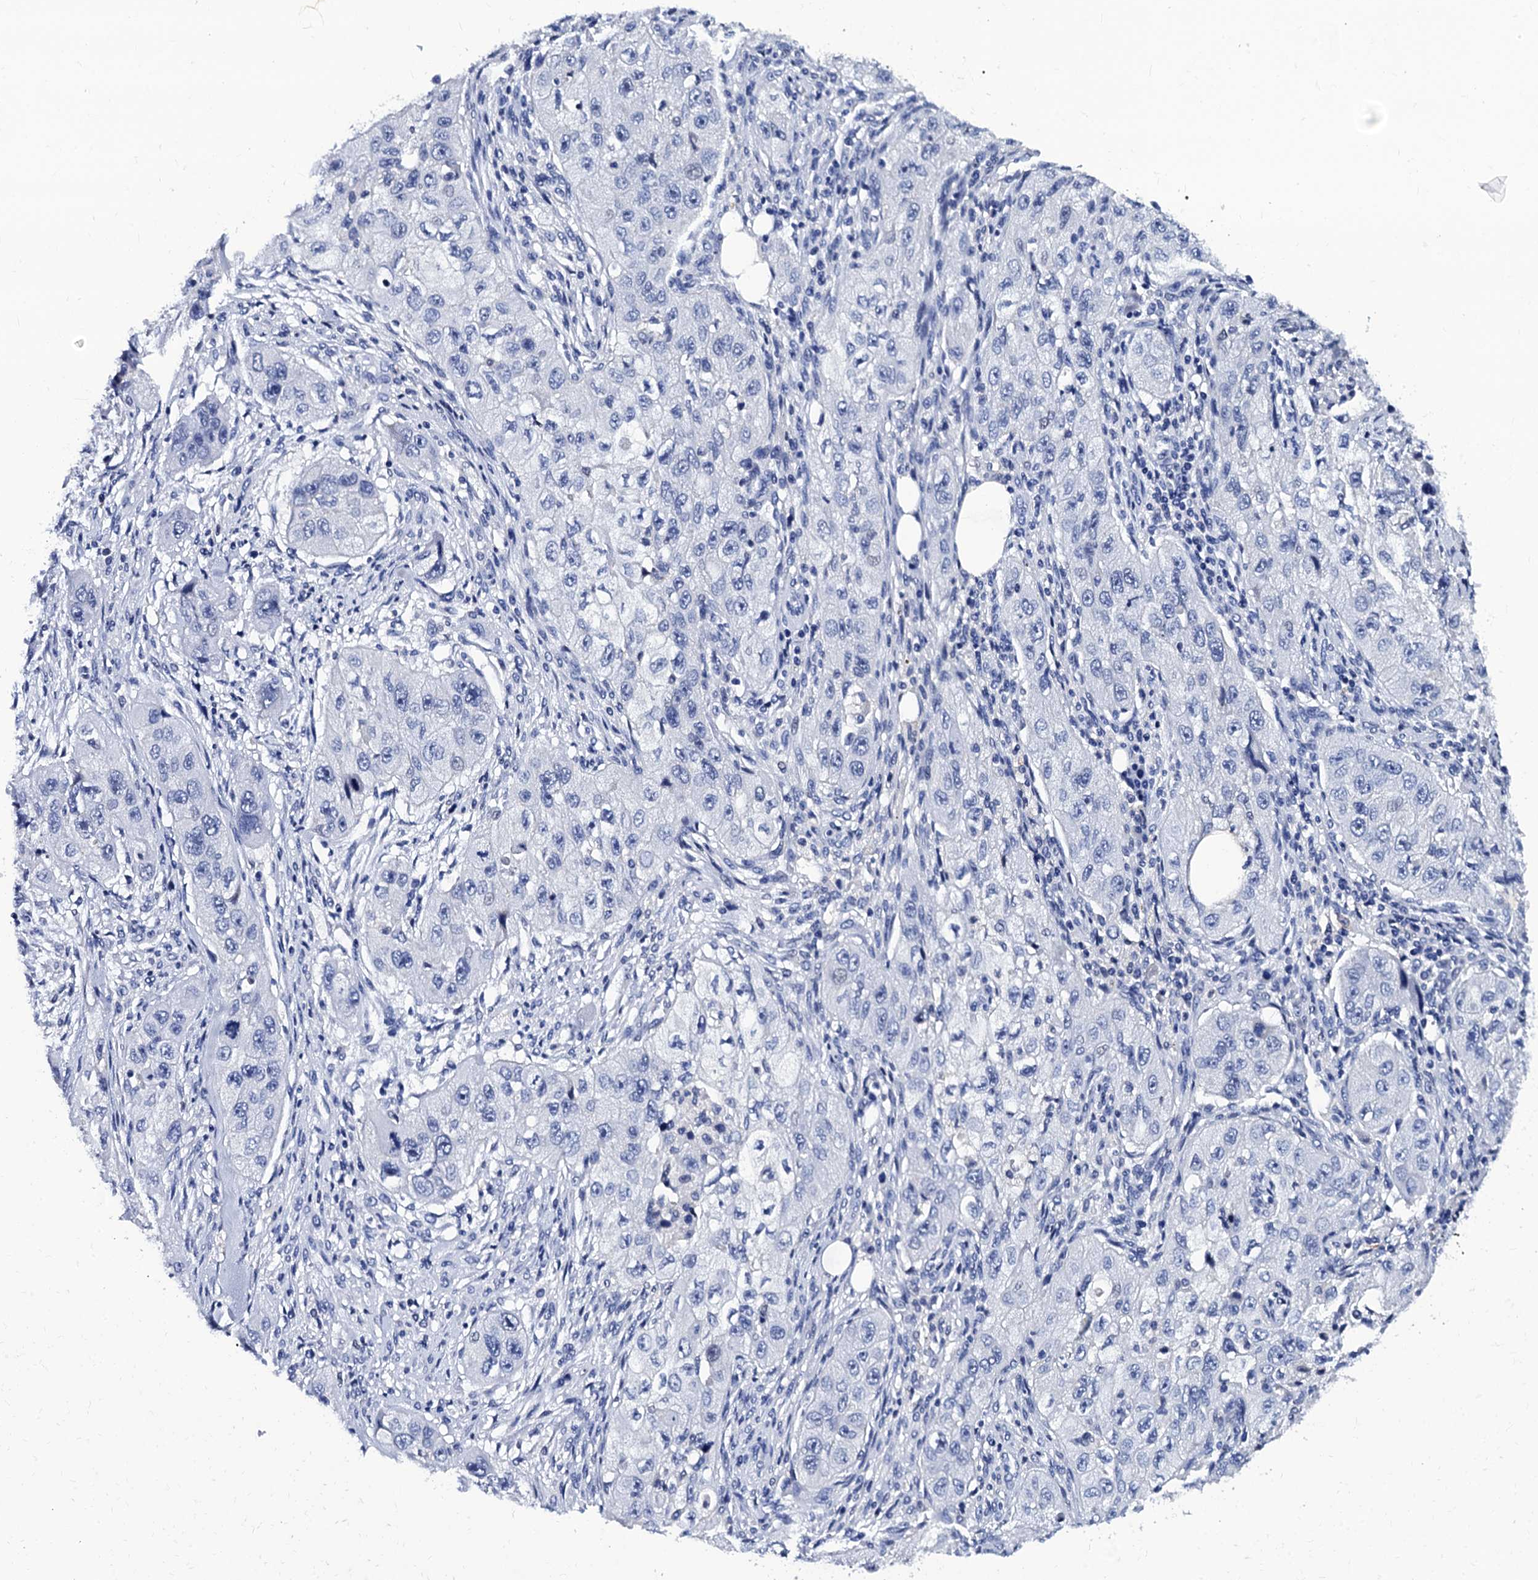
{"staining": {"intensity": "negative", "quantity": "none", "location": "none"}, "tissue": "skin cancer", "cell_type": "Tumor cells", "image_type": "cancer", "snomed": [{"axis": "morphology", "description": "Squamous cell carcinoma, NOS"}, {"axis": "topography", "description": "Skin"}, {"axis": "topography", "description": "Subcutis"}], "caption": "Human skin squamous cell carcinoma stained for a protein using IHC reveals no expression in tumor cells.", "gene": "LRRC30", "patient": {"sex": "male", "age": 73}}